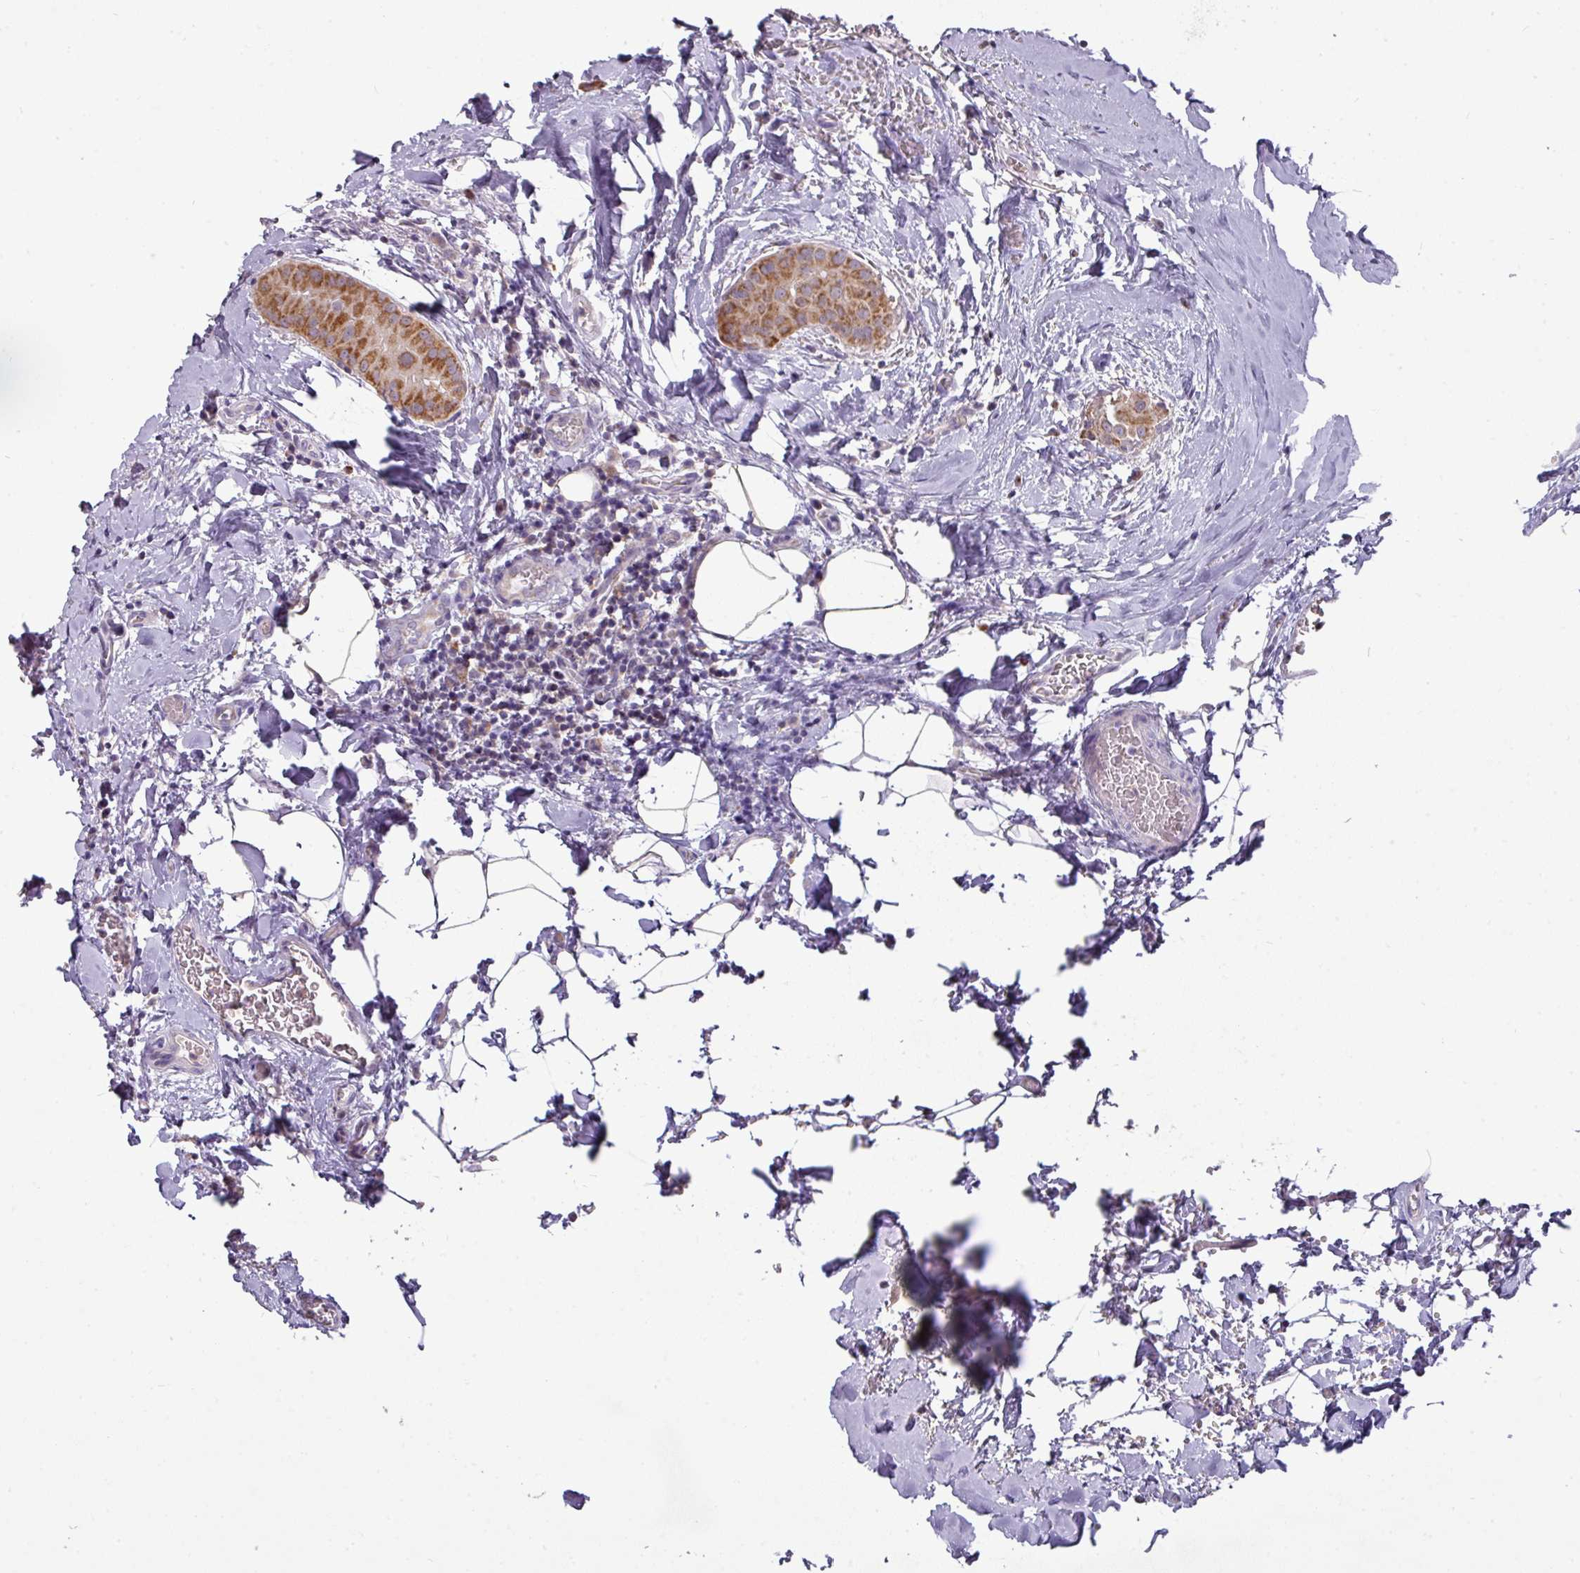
{"staining": {"intensity": "moderate", "quantity": ">75%", "location": "cytoplasmic/membranous"}, "tissue": "thyroid cancer", "cell_type": "Tumor cells", "image_type": "cancer", "snomed": [{"axis": "morphology", "description": "Papillary adenocarcinoma, NOS"}, {"axis": "topography", "description": "Thyroid gland"}], "caption": "High-power microscopy captured an immunohistochemistry histopathology image of thyroid papillary adenocarcinoma, revealing moderate cytoplasmic/membranous staining in approximately >75% of tumor cells.", "gene": "TRAPPC1", "patient": {"sex": "male", "age": 33}}